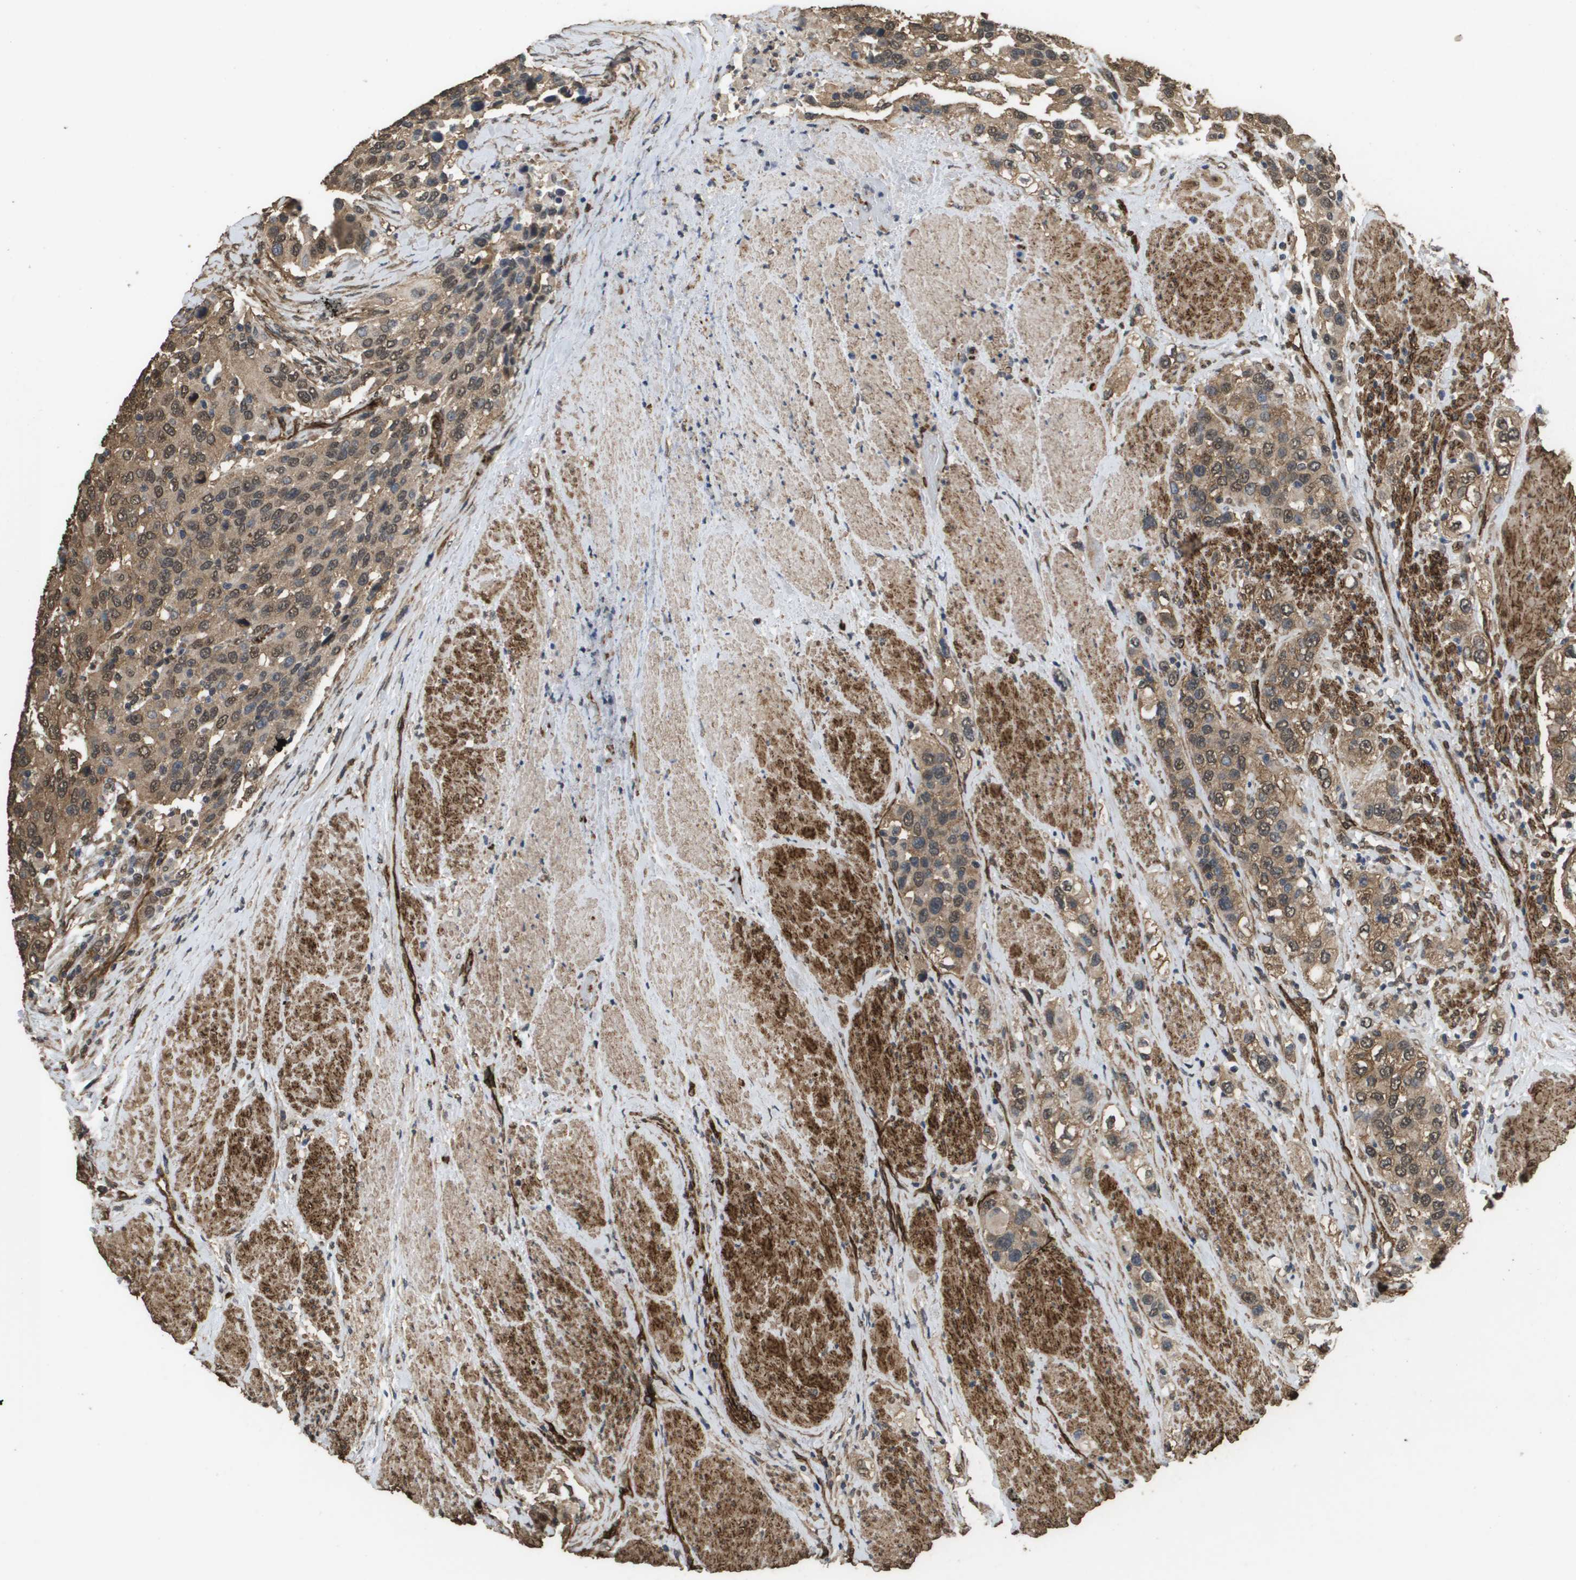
{"staining": {"intensity": "moderate", "quantity": "25%-75%", "location": "cytoplasmic/membranous,nuclear"}, "tissue": "urothelial cancer", "cell_type": "Tumor cells", "image_type": "cancer", "snomed": [{"axis": "morphology", "description": "Urothelial carcinoma, High grade"}, {"axis": "topography", "description": "Urinary bladder"}], "caption": "This photomicrograph shows urothelial cancer stained with IHC to label a protein in brown. The cytoplasmic/membranous and nuclear of tumor cells show moderate positivity for the protein. Nuclei are counter-stained blue.", "gene": "AAMP", "patient": {"sex": "female", "age": 80}}